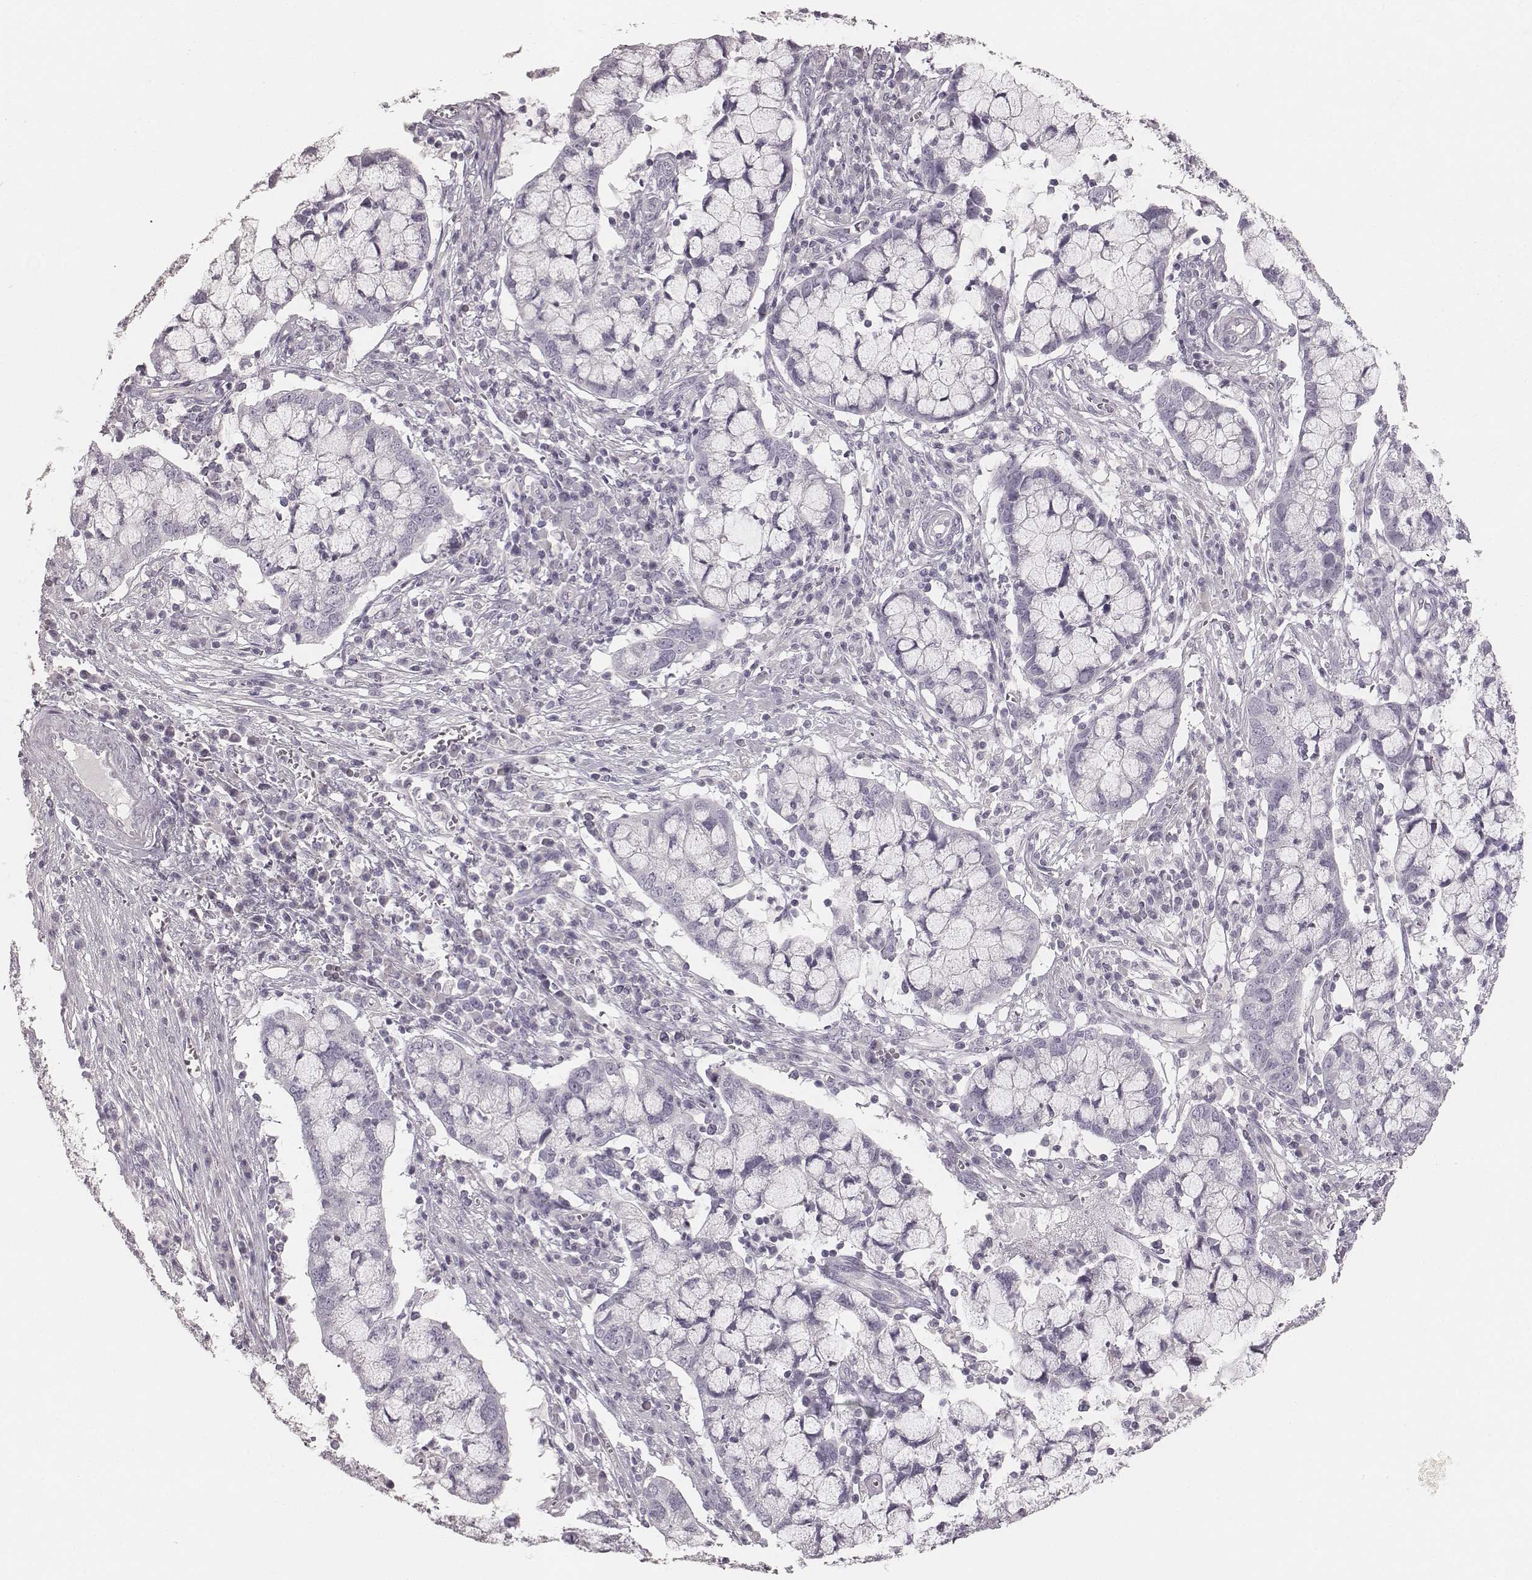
{"staining": {"intensity": "negative", "quantity": "none", "location": "none"}, "tissue": "cervical cancer", "cell_type": "Tumor cells", "image_type": "cancer", "snomed": [{"axis": "morphology", "description": "Adenocarcinoma, NOS"}, {"axis": "topography", "description": "Cervix"}], "caption": "Immunohistochemical staining of human cervical adenocarcinoma shows no significant staining in tumor cells.", "gene": "ZP4", "patient": {"sex": "female", "age": 40}}